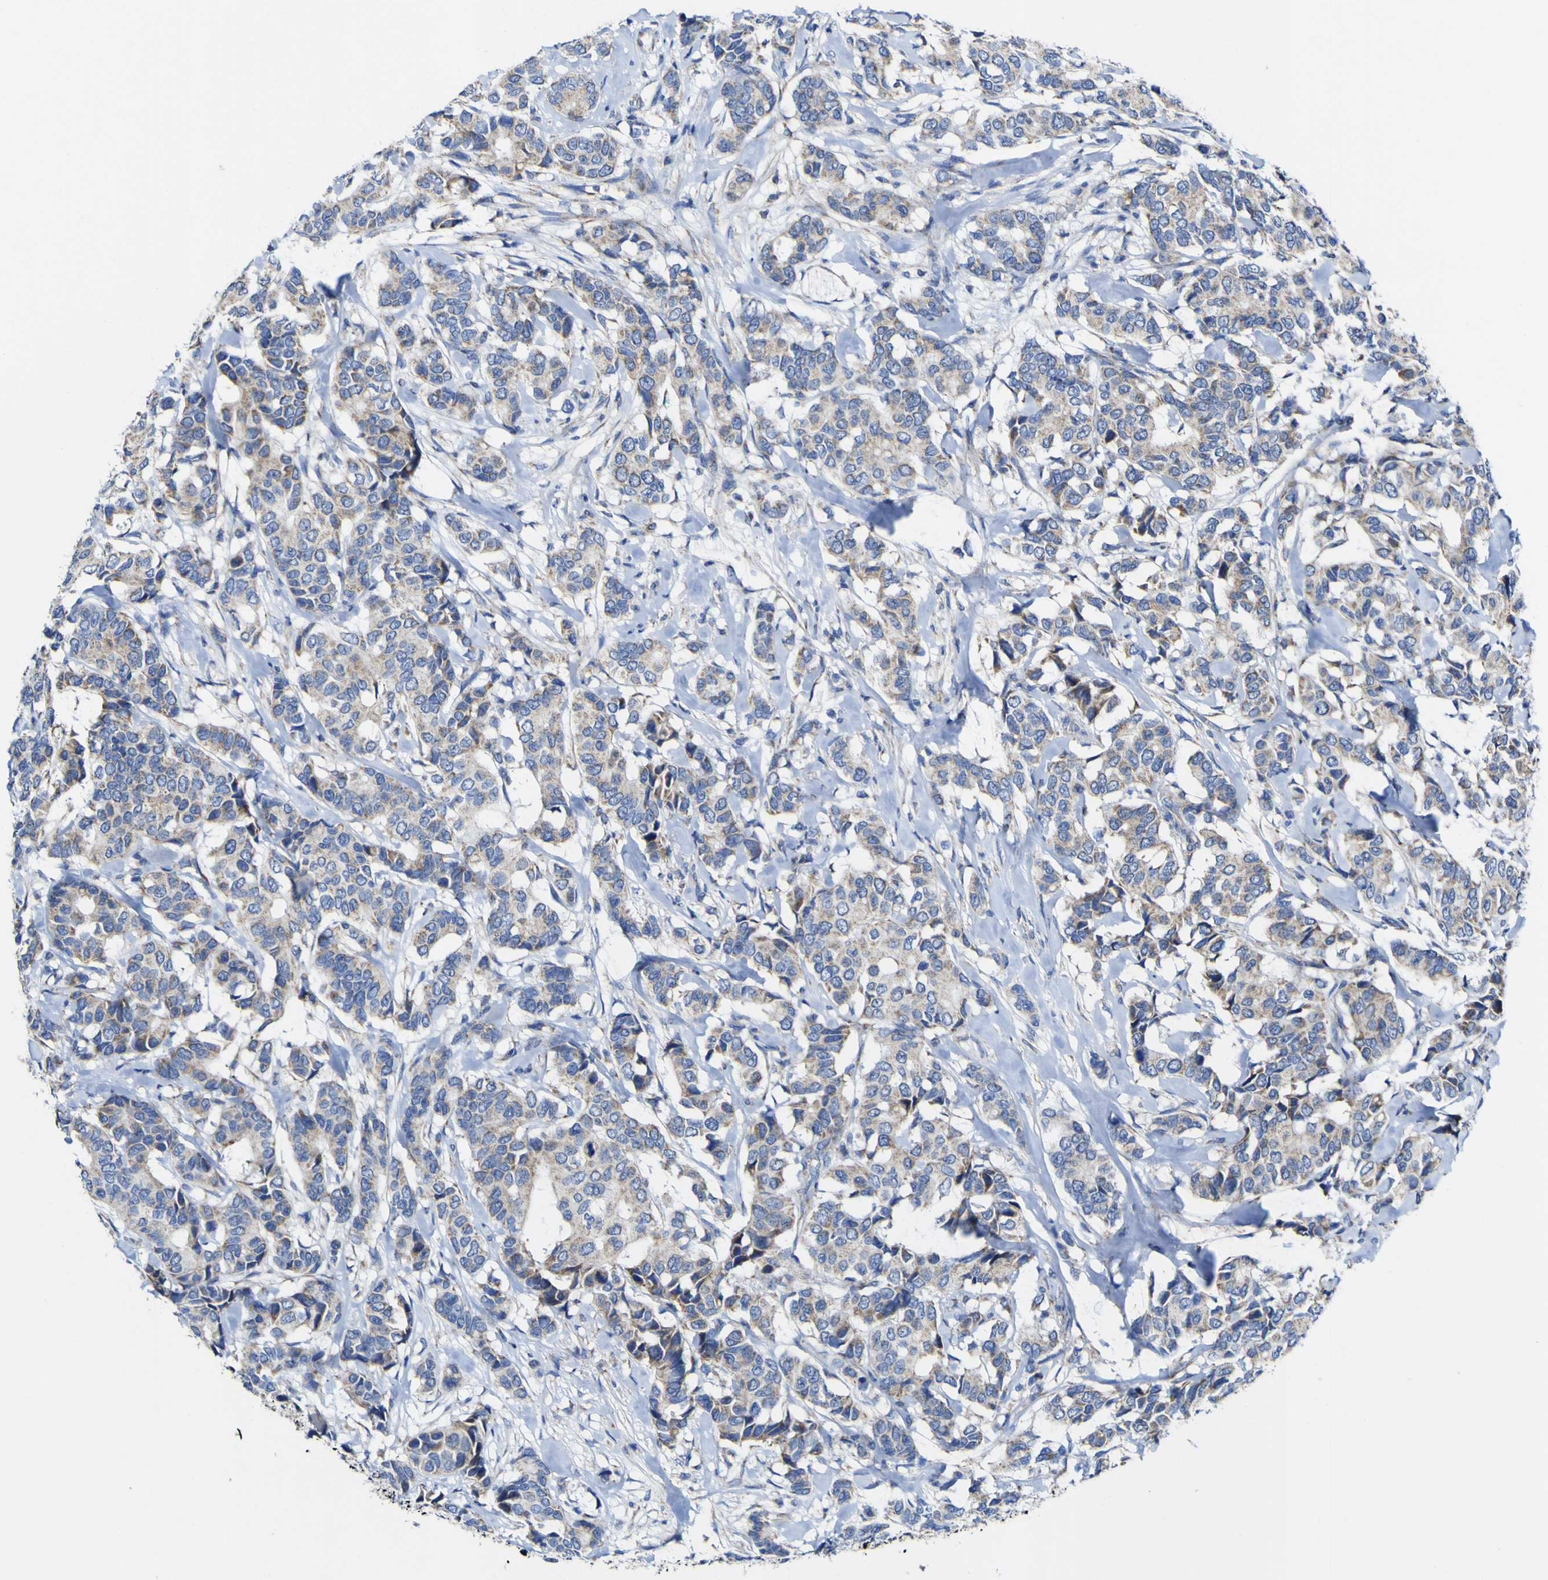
{"staining": {"intensity": "moderate", "quantity": ">75%", "location": "cytoplasmic/membranous"}, "tissue": "breast cancer", "cell_type": "Tumor cells", "image_type": "cancer", "snomed": [{"axis": "morphology", "description": "Duct carcinoma"}, {"axis": "topography", "description": "Breast"}], "caption": "Moderate cytoplasmic/membranous protein positivity is identified in approximately >75% of tumor cells in breast cancer.", "gene": "CCDC90B", "patient": {"sex": "female", "age": 87}}